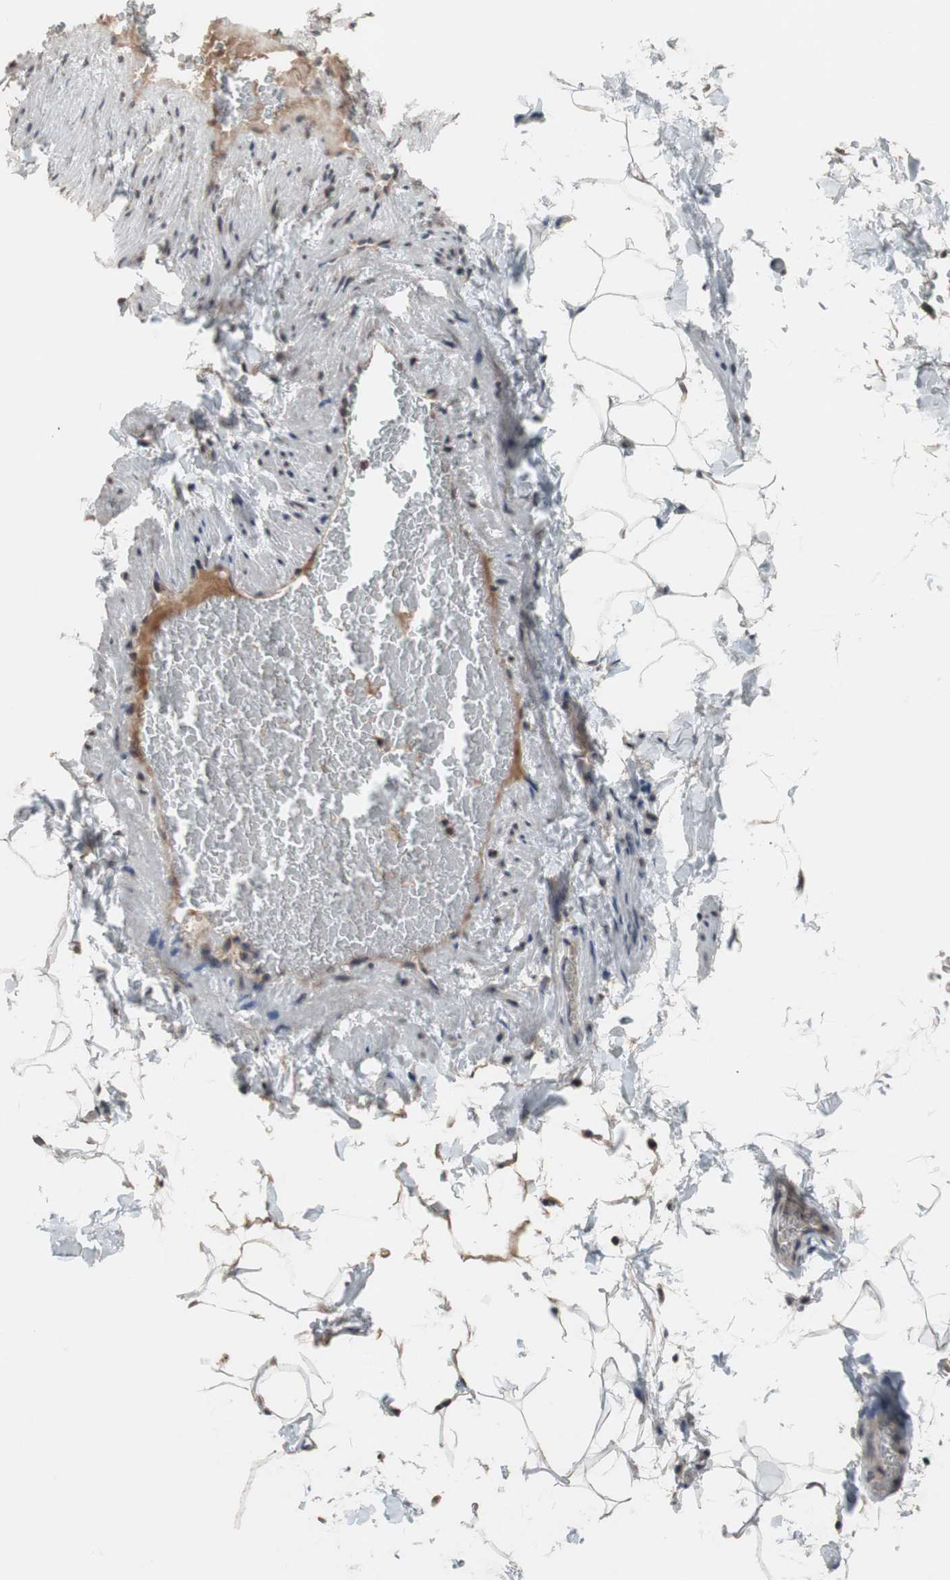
{"staining": {"intensity": "moderate", "quantity": ">75%", "location": "cytoplasmic/membranous,nuclear"}, "tissue": "adipose tissue", "cell_type": "Adipocytes", "image_type": "normal", "snomed": [{"axis": "morphology", "description": "Normal tissue, NOS"}, {"axis": "topography", "description": "Vascular tissue"}], "caption": "IHC (DAB (3,3'-diaminobenzidine)) staining of unremarkable adipose tissue reveals moderate cytoplasmic/membranous,nuclear protein positivity in about >75% of adipocytes.", "gene": "KANSL1", "patient": {"sex": "male", "age": 41}}